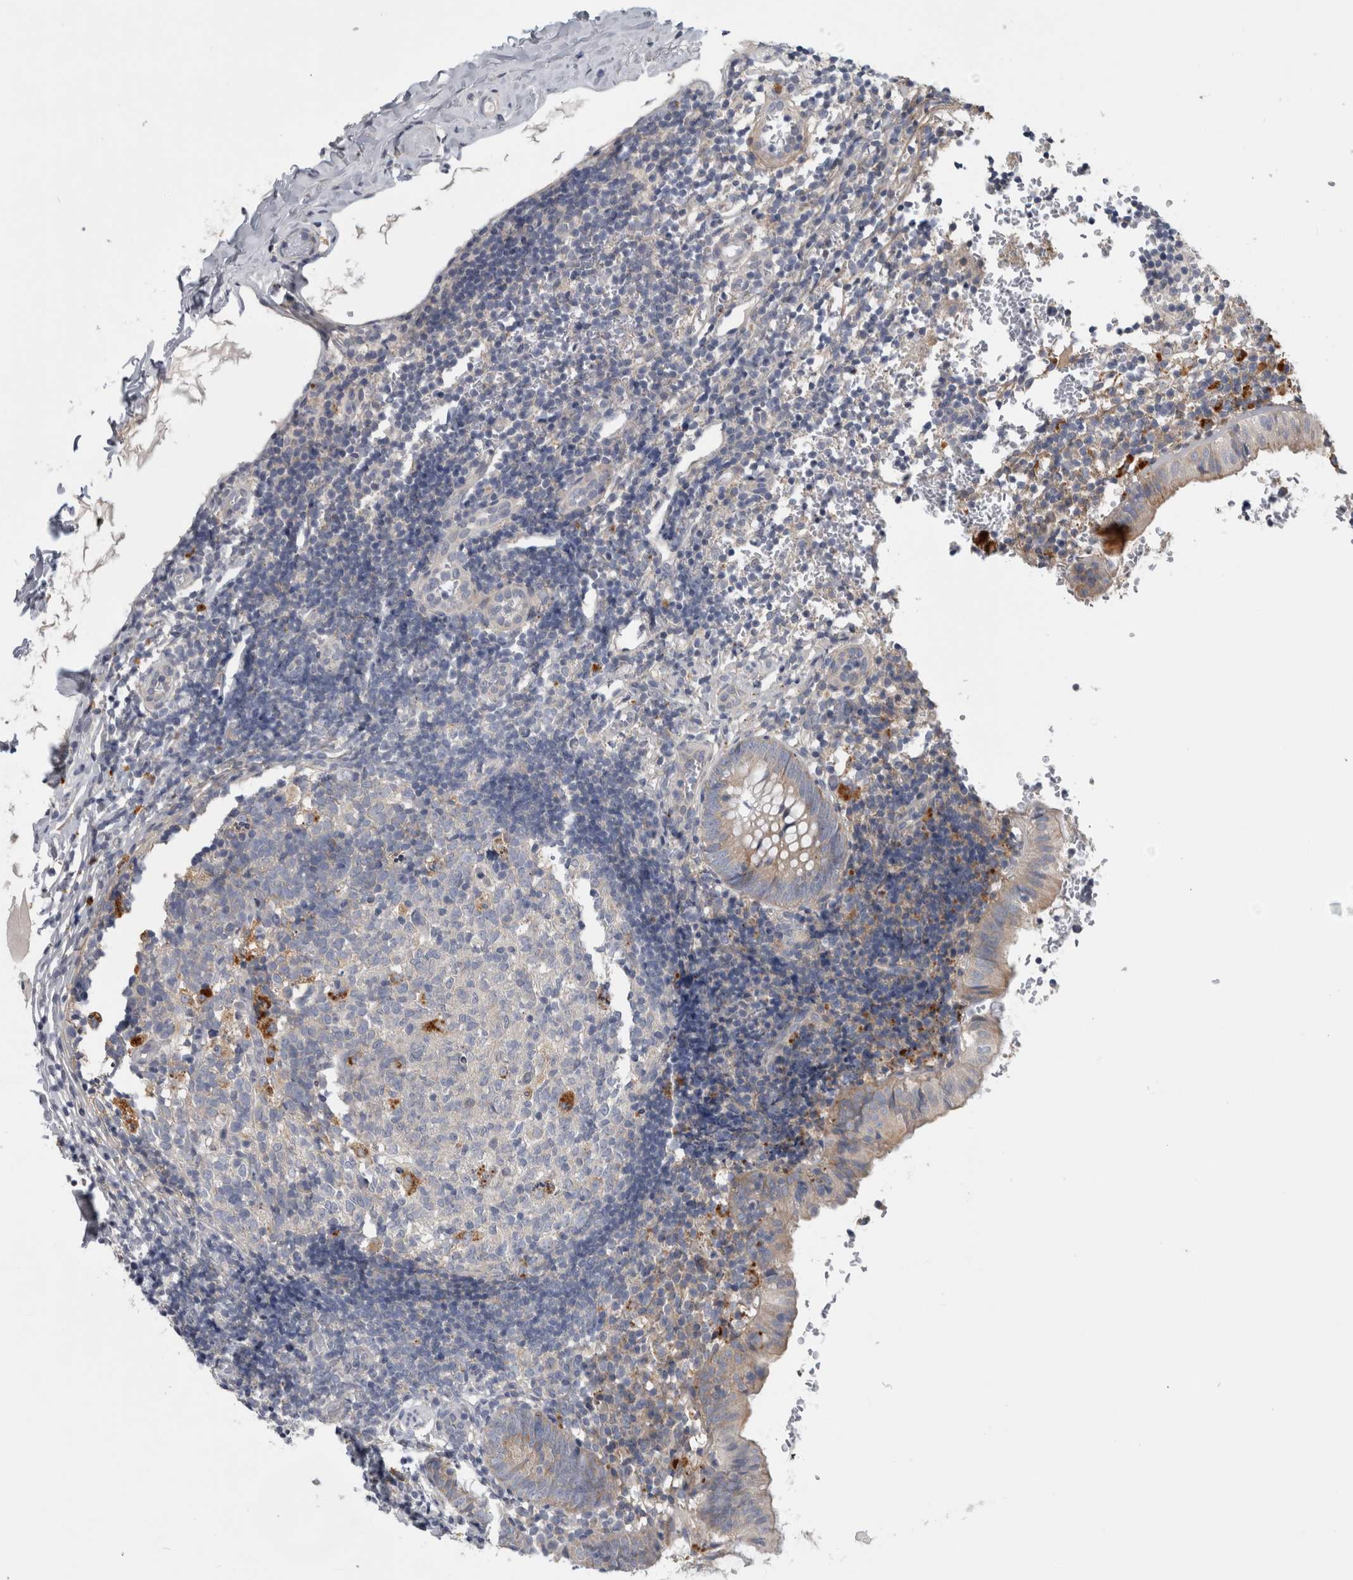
{"staining": {"intensity": "moderate", "quantity": ">75%", "location": "cytoplasmic/membranous"}, "tissue": "appendix", "cell_type": "Glandular cells", "image_type": "normal", "snomed": [{"axis": "morphology", "description": "Normal tissue, NOS"}, {"axis": "topography", "description": "Appendix"}], "caption": "Moderate cytoplasmic/membranous expression for a protein is seen in approximately >75% of glandular cells of benign appendix using IHC.", "gene": "ATXN2", "patient": {"sex": "male", "age": 8}}